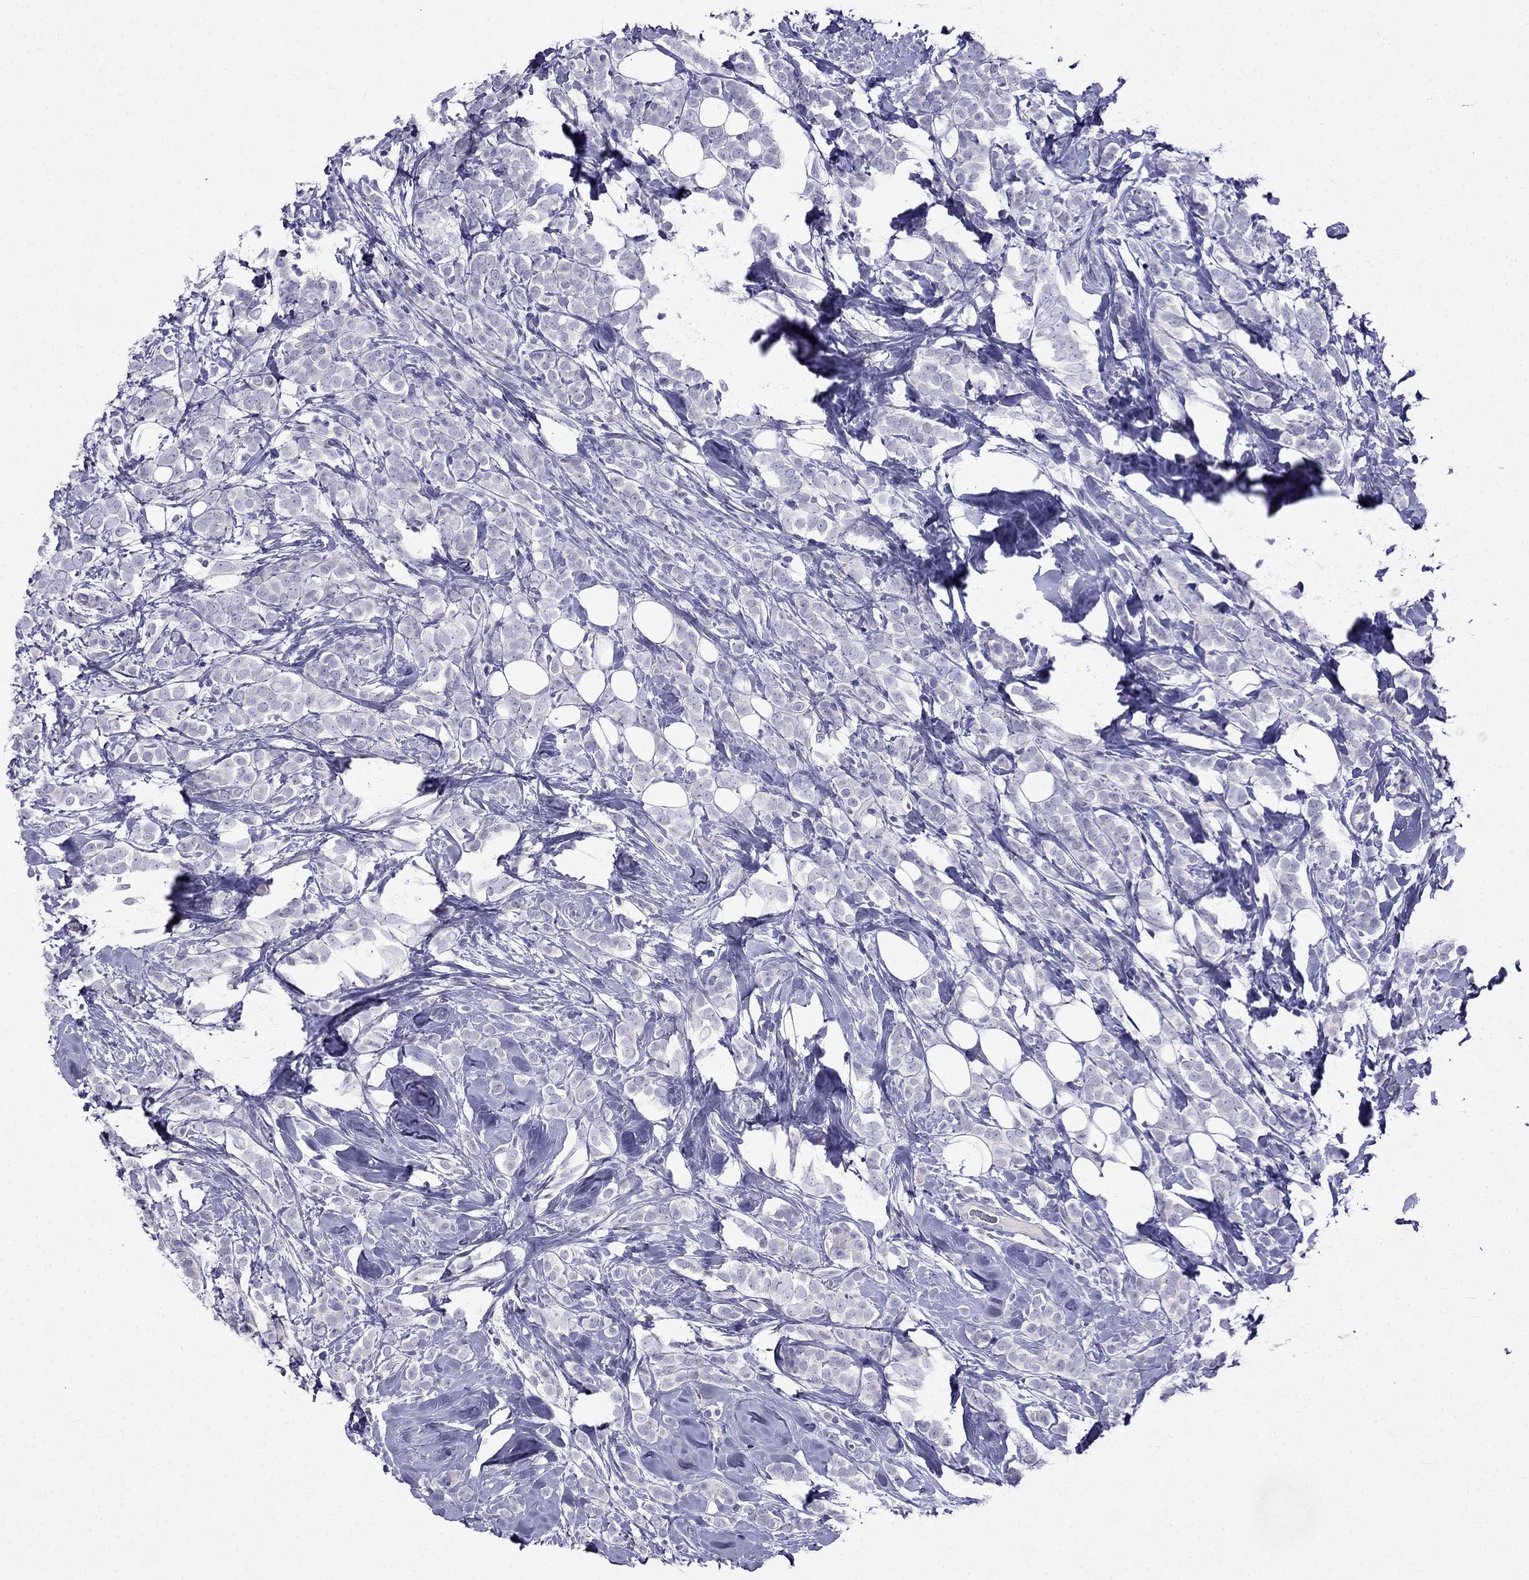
{"staining": {"intensity": "negative", "quantity": "none", "location": "none"}, "tissue": "breast cancer", "cell_type": "Tumor cells", "image_type": "cancer", "snomed": [{"axis": "morphology", "description": "Lobular carcinoma"}, {"axis": "topography", "description": "Breast"}], "caption": "IHC micrograph of neoplastic tissue: human breast cancer (lobular carcinoma) stained with DAB displays no significant protein staining in tumor cells. The staining was performed using DAB (3,3'-diaminobenzidine) to visualize the protein expression in brown, while the nuclei were stained in blue with hematoxylin (Magnification: 20x).", "gene": "PATE1", "patient": {"sex": "female", "age": 49}}